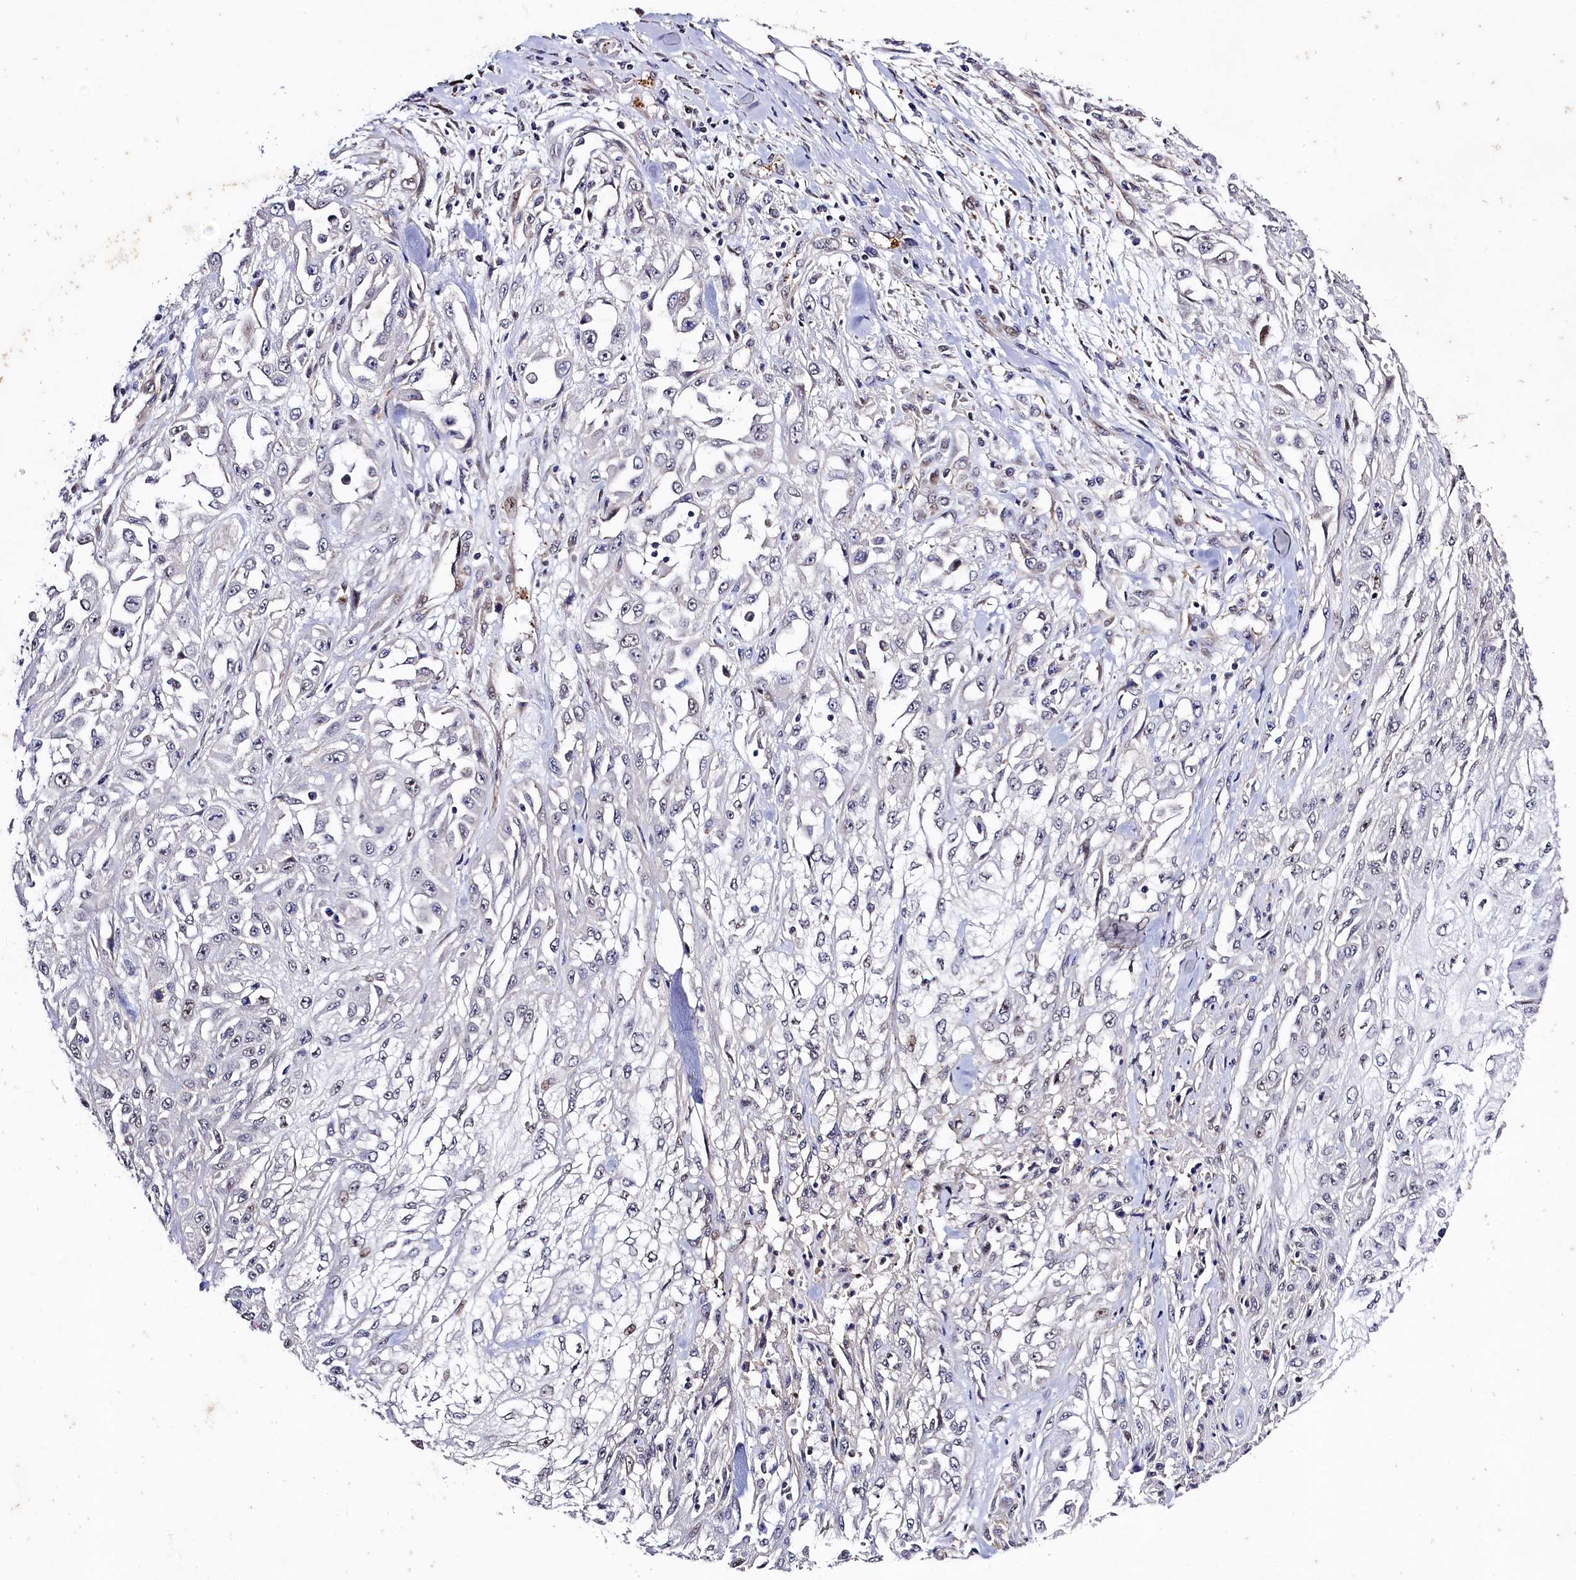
{"staining": {"intensity": "negative", "quantity": "none", "location": "none"}, "tissue": "skin cancer", "cell_type": "Tumor cells", "image_type": "cancer", "snomed": [{"axis": "morphology", "description": "Squamous cell carcinoma, NOS"}, {"axis": "morphology", "description": "Squamous cell carcinoma, metastatic, NOS"}, {"axis": "topography", "description": "Skin"}, {"axis": "topography", "description": "Lymph node"}], "caption": "Tumor cells are negative for protein expression in human skin metastatic squamous cell carcinoma.", "gene": "SAMD10", "patient": {"sex": "male", "age": 75}}